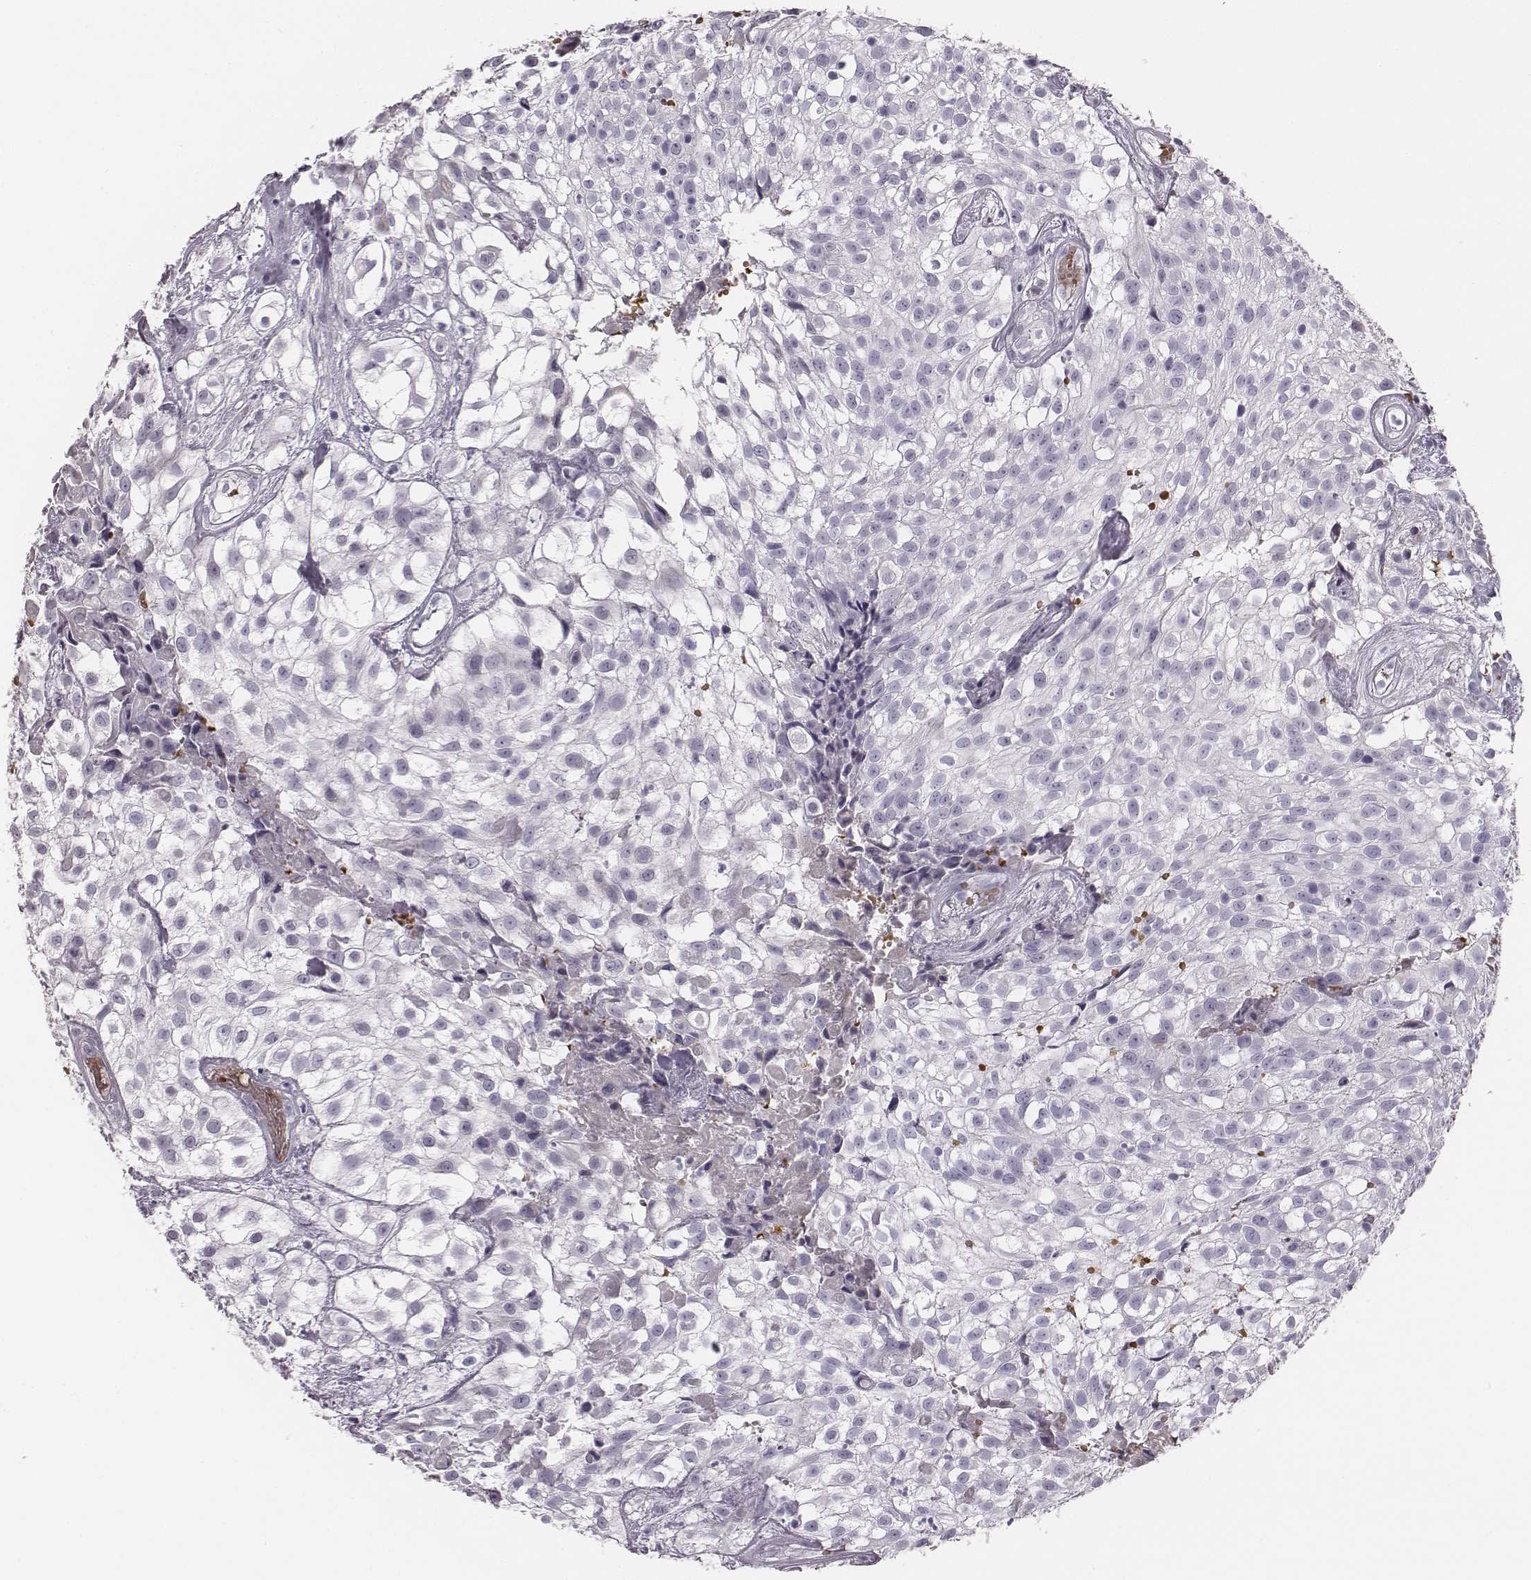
{"staining": {"intensity": "negative", "quantity": "none", "location": "none"}, "tissue": "urothelial cancer", "cell_type": "Tumor cells", "image_type": "cancer", "snomed": [{"axis": "morphology", "description": "Urothelial carcinoma, High grade"}, {"axis": "topography", "description": "Urinary bladder"}], "caption": "This photomicrograph is of high-grade urothelial carcinoma stained with IHC to label a protein in brown with the nuclei are counter-stained blue. There is no expression in tumor cells.", "gene": "HBZ", "patient": {"sex": "male", "age": 56}}